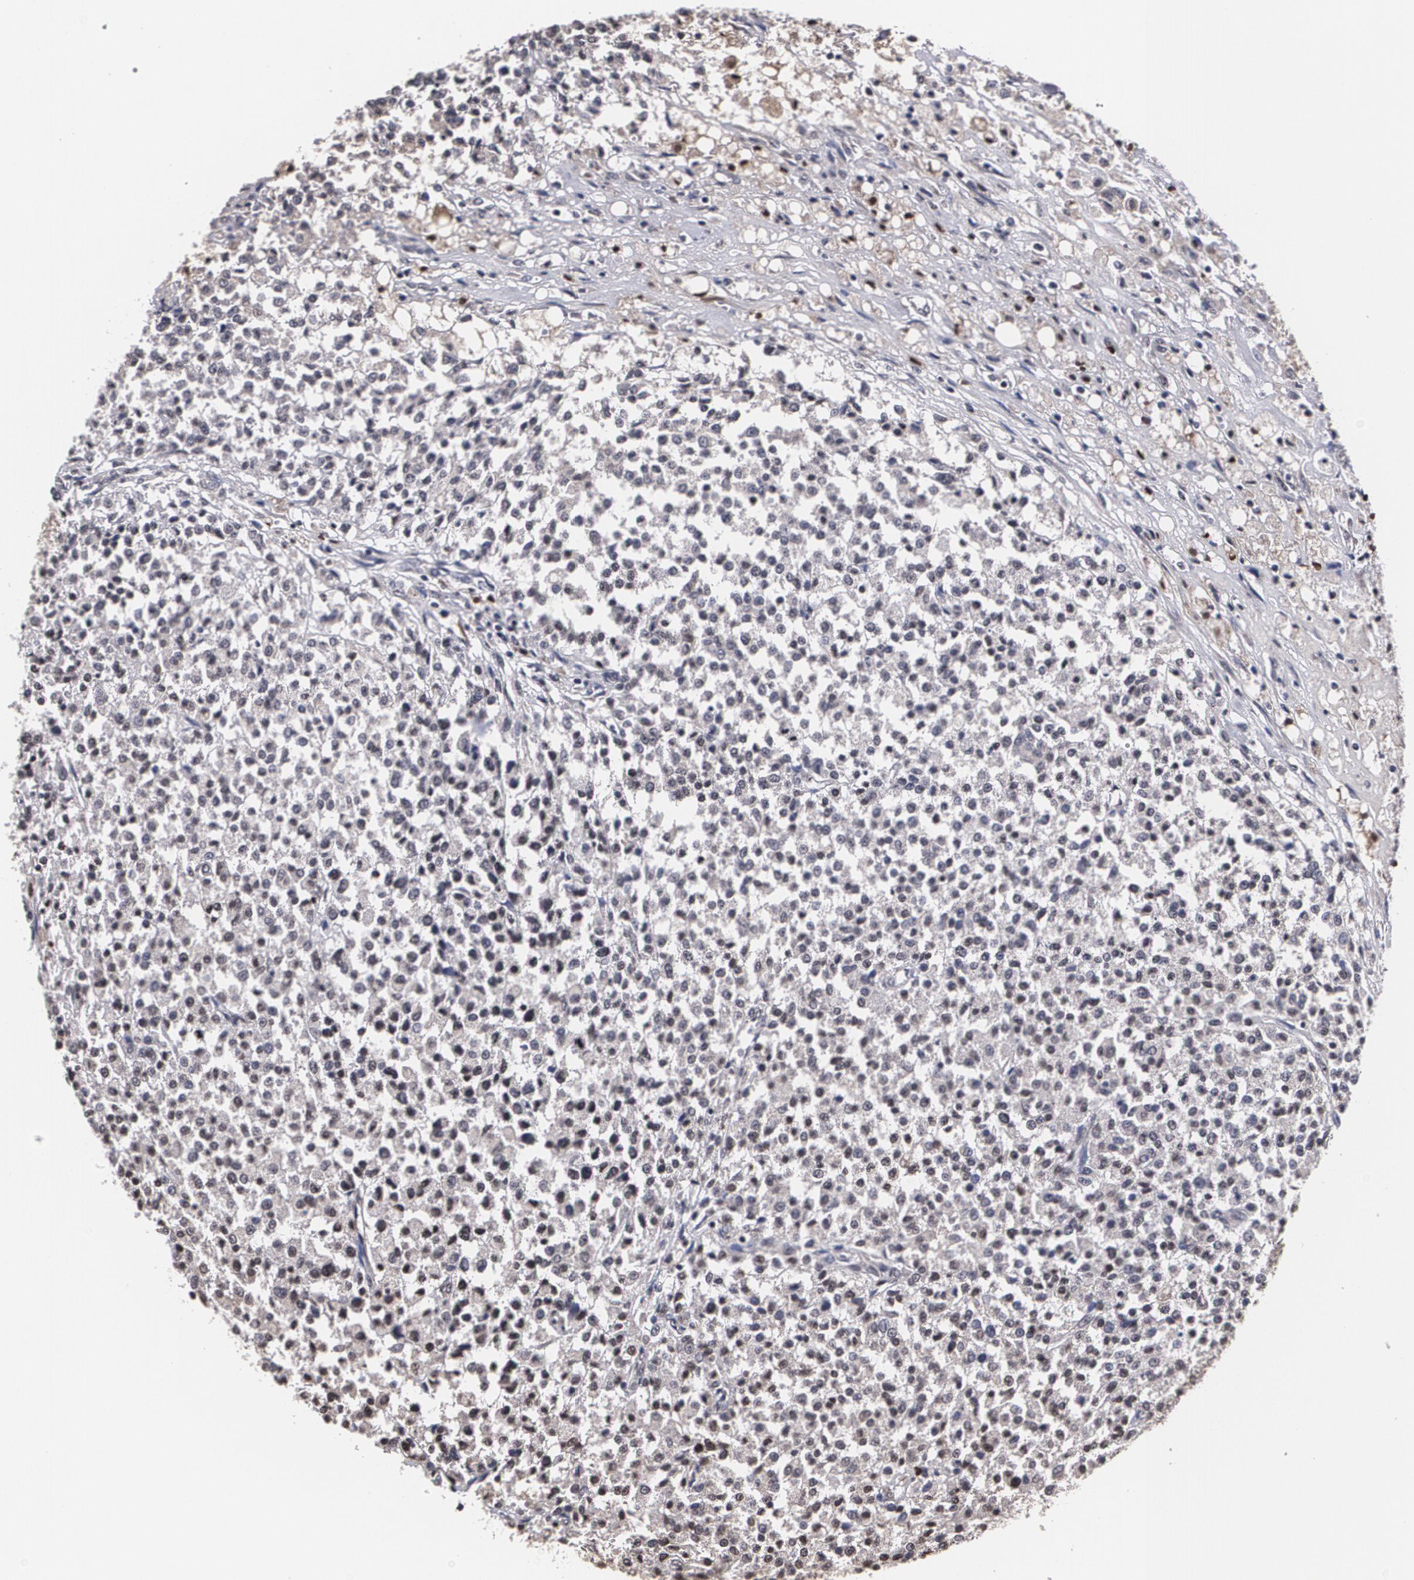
{"staining": {"intensity": "negative", "quantity": "none", "location": "none"}, "tissue": "testis cancer", "cell_type": "Tumor cells", "image_type": "cancer", "snomed": [{"axis": "morphology", "description": "Seminoma, NOS"}, {"axis": "topography", "description": "Testis"}], "caption": "This is a image of immunohistochemistry staining of testis cancer, which shows no staining in tumor cells.", "gene": "MVP", "patient": {"sex": "male", "age": 59}}